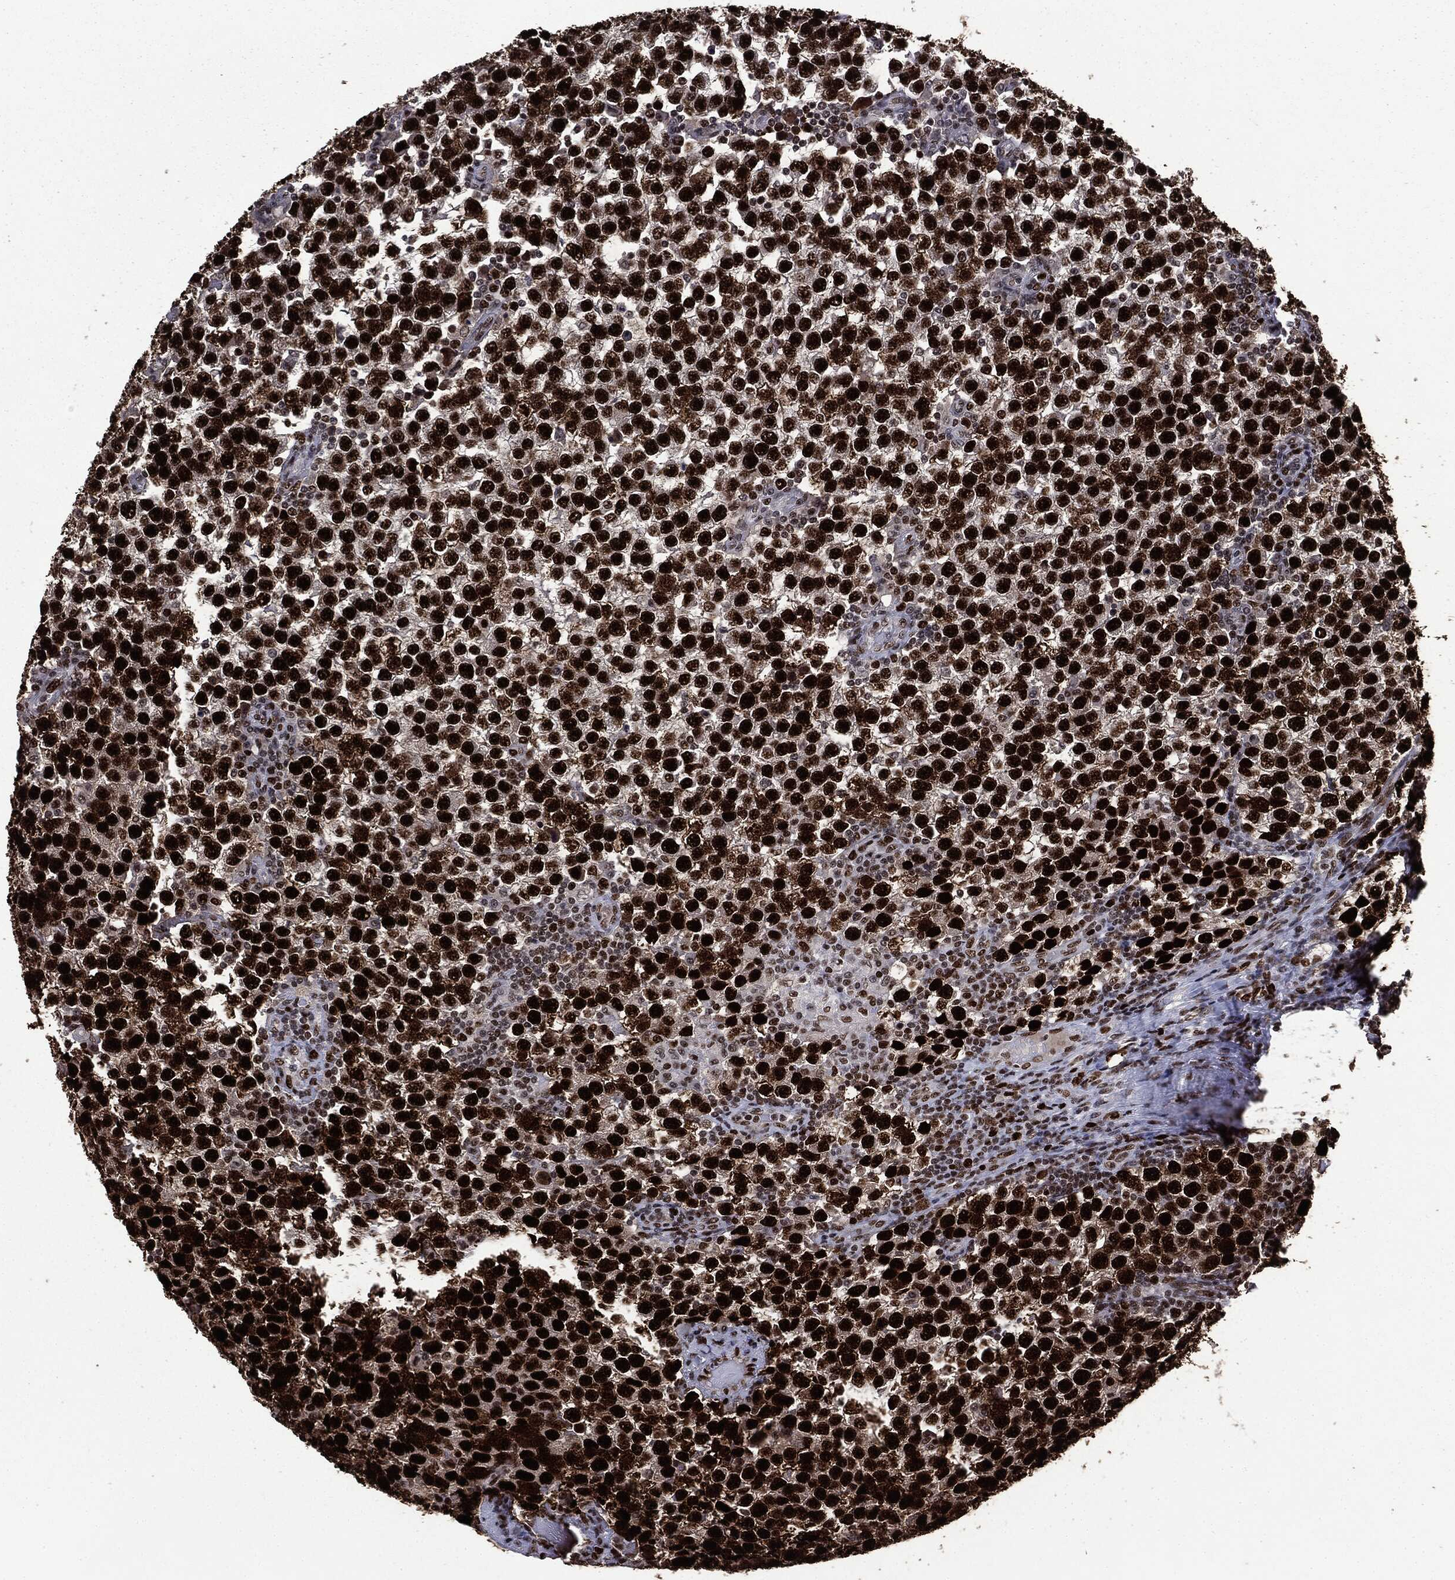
{"staining": {"intensity": "strong", "quantity": ">75%", "location": "nuclear"}, "tissue": "testis cancer", "cell_type": "Tumor cells", "image_type": "cancer", "snomed": [{"axis": "morphology", "description": "Seminoma, NOS"}, {"axis": "topography", "description": "Testis"}], "caption": "A brown stain labels strong nuclear staining of a protein in human seminoma (testis) tumor cells. (Stains: DAB in brown, nuclei in blue, Microscopy: brightfield microscopy at high magnification).", "gene": "MSH2", "patient": {"sex": "male", "age": 34}}